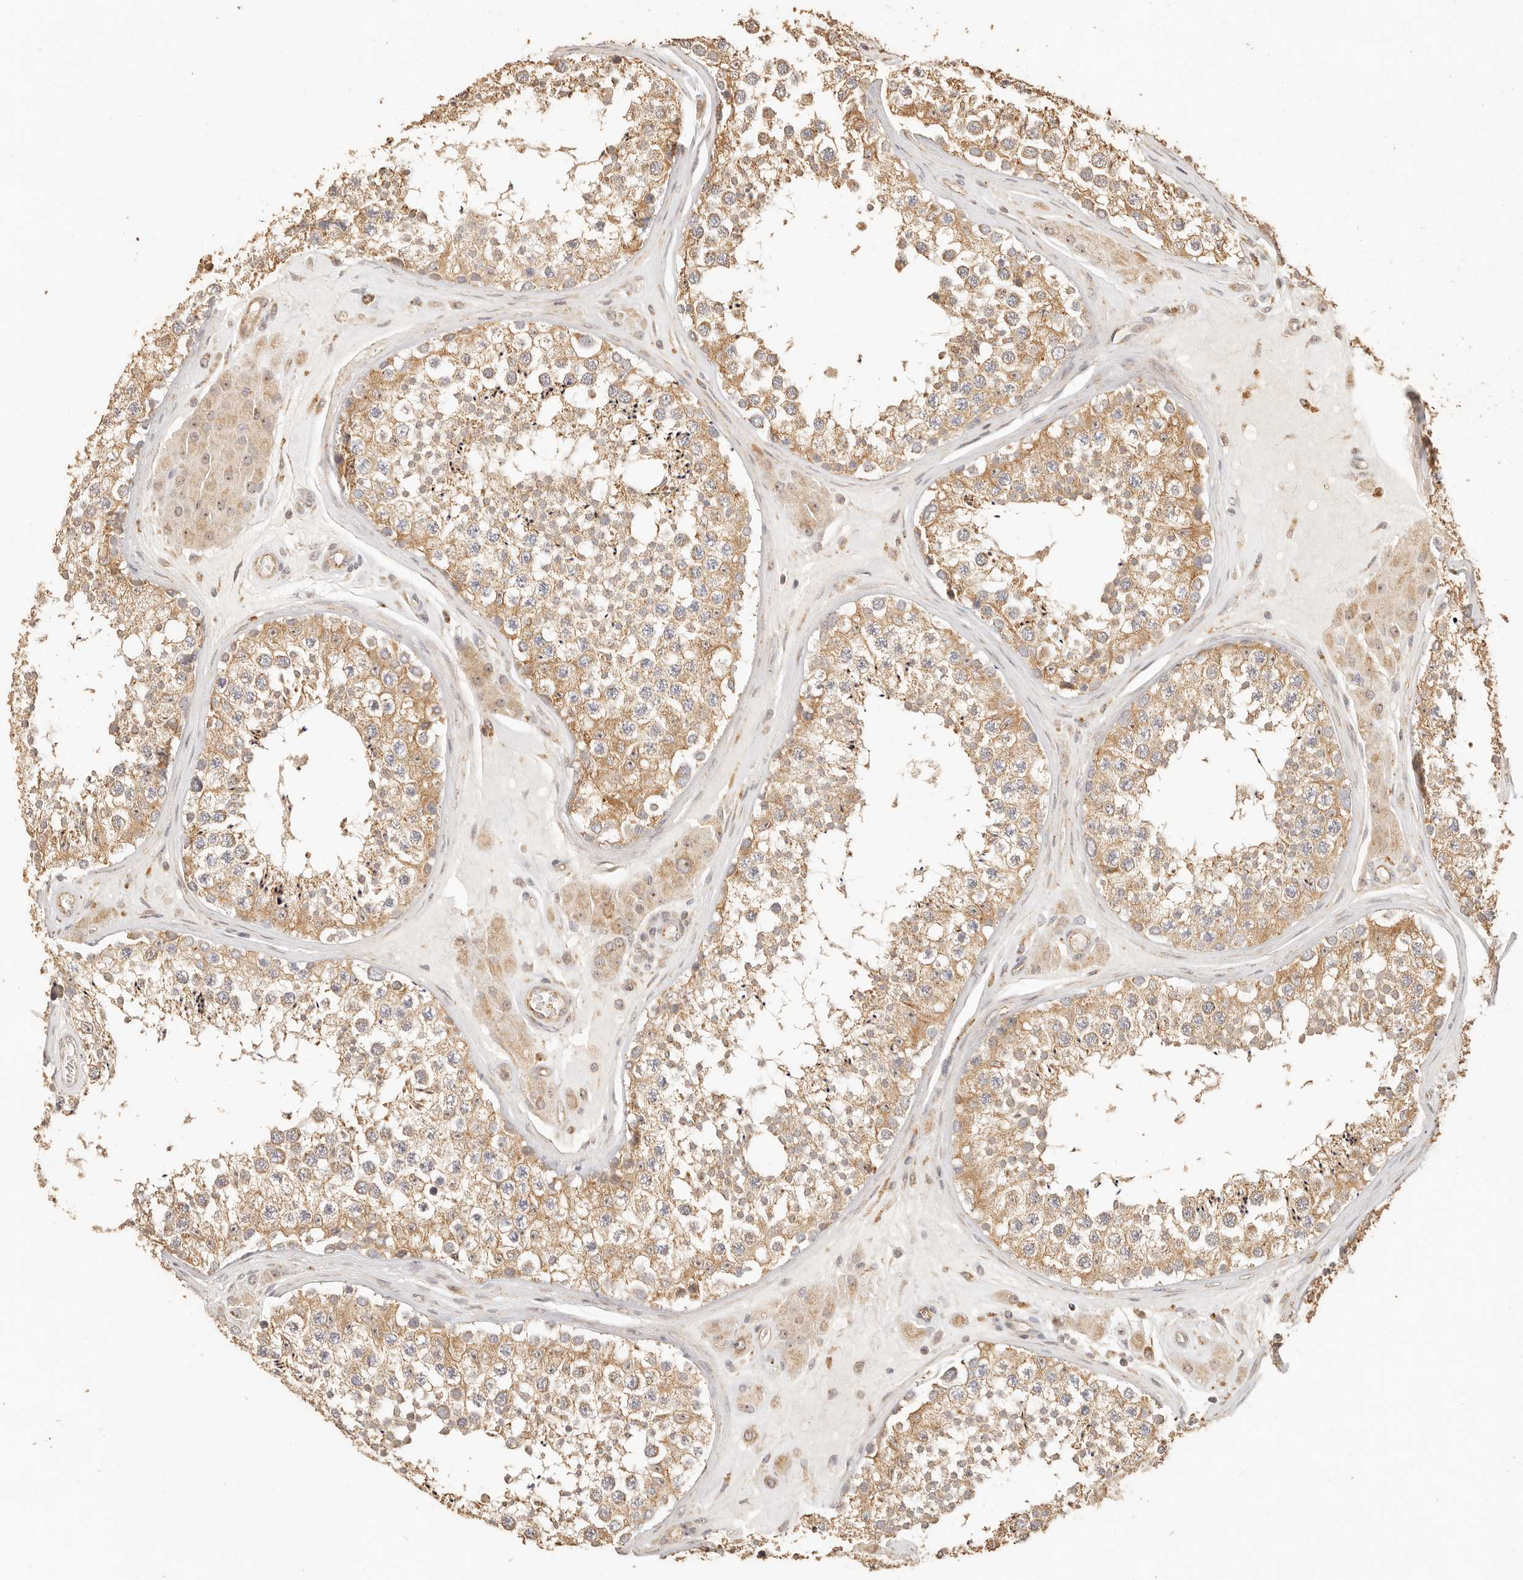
{"staining": {"intensity": "moderate", "quantity": ">75%", "location": "cytoplasmic/membranous"}, "tissue": "testis", "cell_type": "Cells in seminiferous ducts", "image_type": "normal", "snomed": [{"axis": "morphology", "description": "Normal tissue, NOS"}, {"axis": "topography", "description": "Testis"}], "caption": "A micrograph showing moderate cytoplasmic/membranous staining in approximately >75% of cells in seminiferous ducts in unremarkable testis, as visualized by brown immunohistochemical staining.", "gene": "PTPN22", "patient": {"sex": "male", "age": 46}}